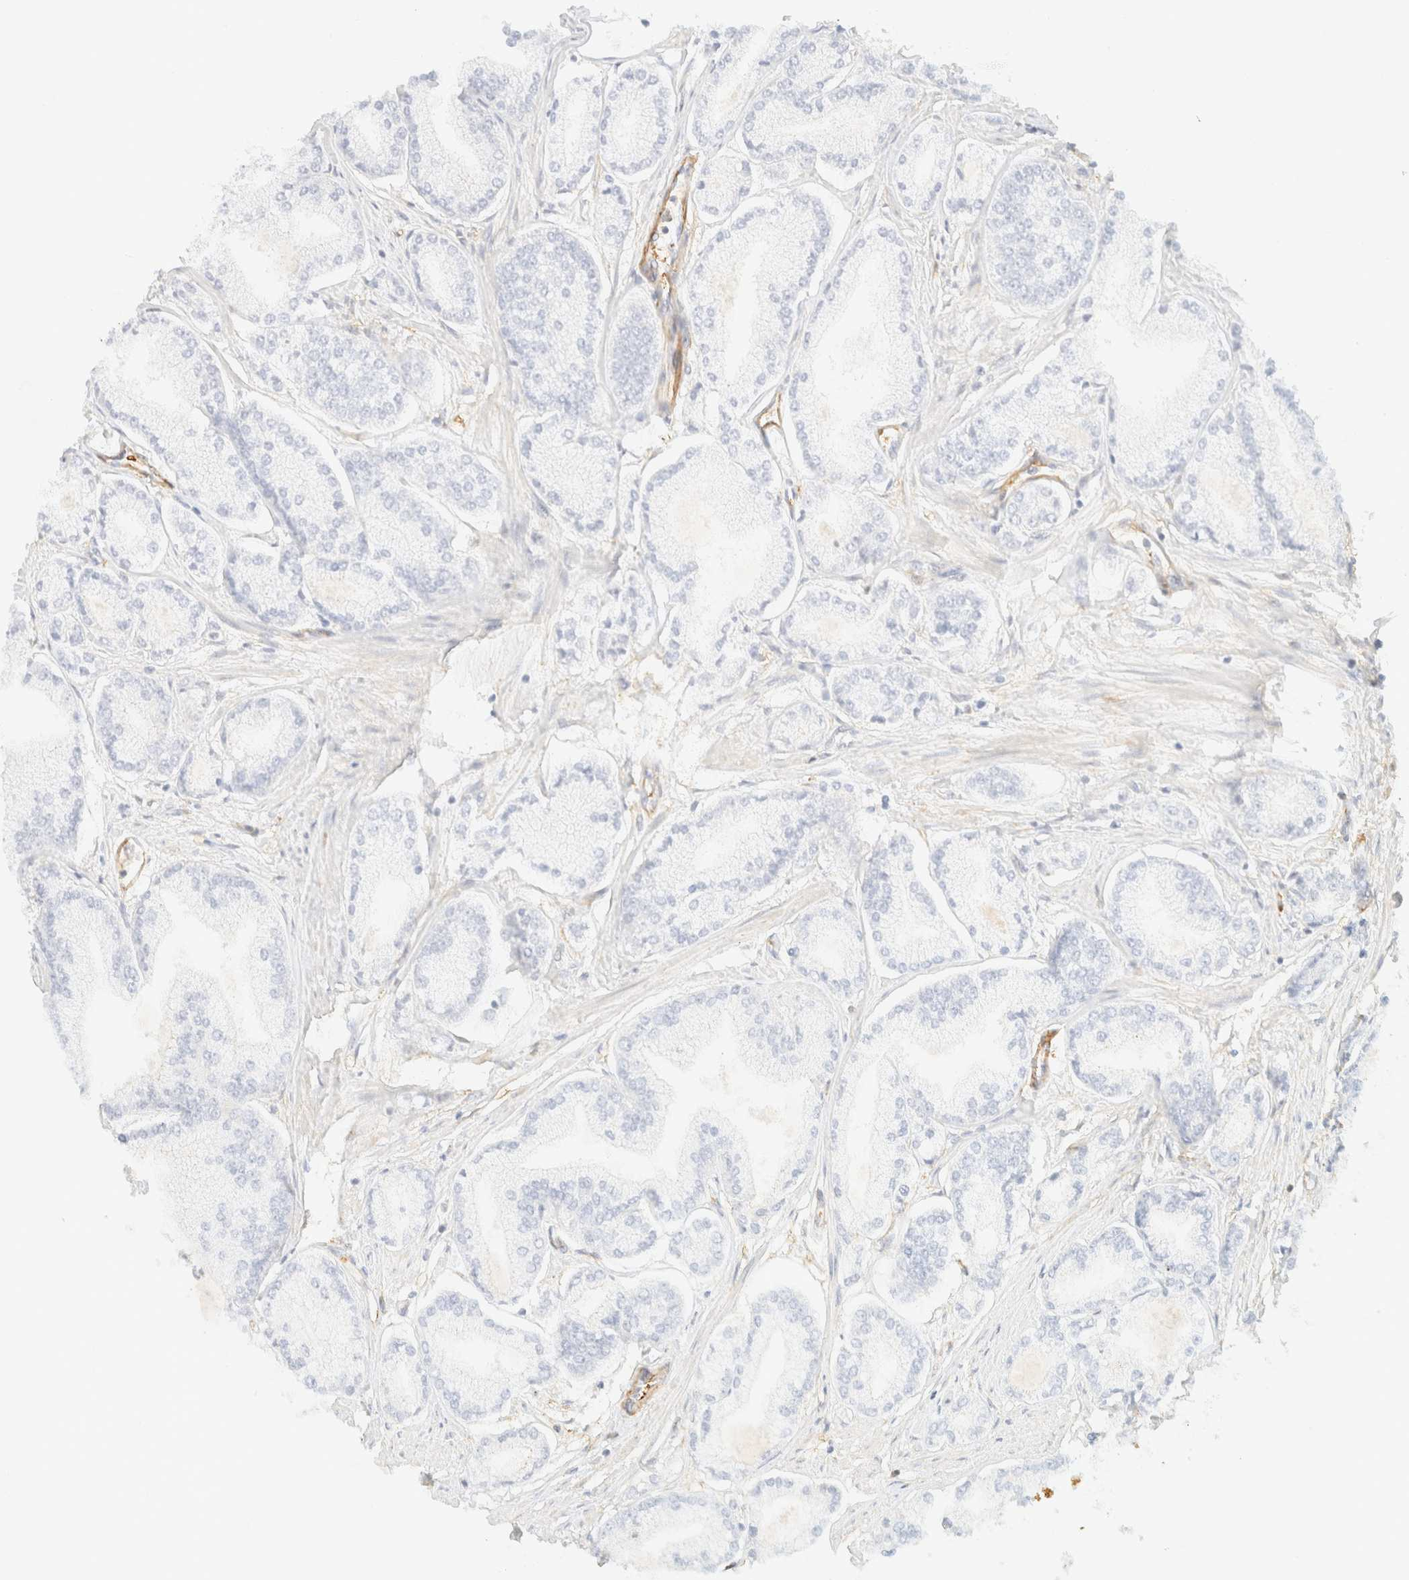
{"staining": {"intensity": "negative", "quantity": "none", "location": "none"}, "tissue": "prostate cancer", "cell_type": "Tumor cells", "image_type": "cancer", "snomed": [{"axis": "morphology", "description": "Adenocarcinoma, Low grade"}, {"axis": "topography", "description": "Prostate"}], "caption": "A high-resolution micrograph shows immunohistochemistry staining of prostate cancer, which exhibits no significant expression in tumor cells.", "gene": "OTOP2", "patient": {"sex": "male", "age": 52}}